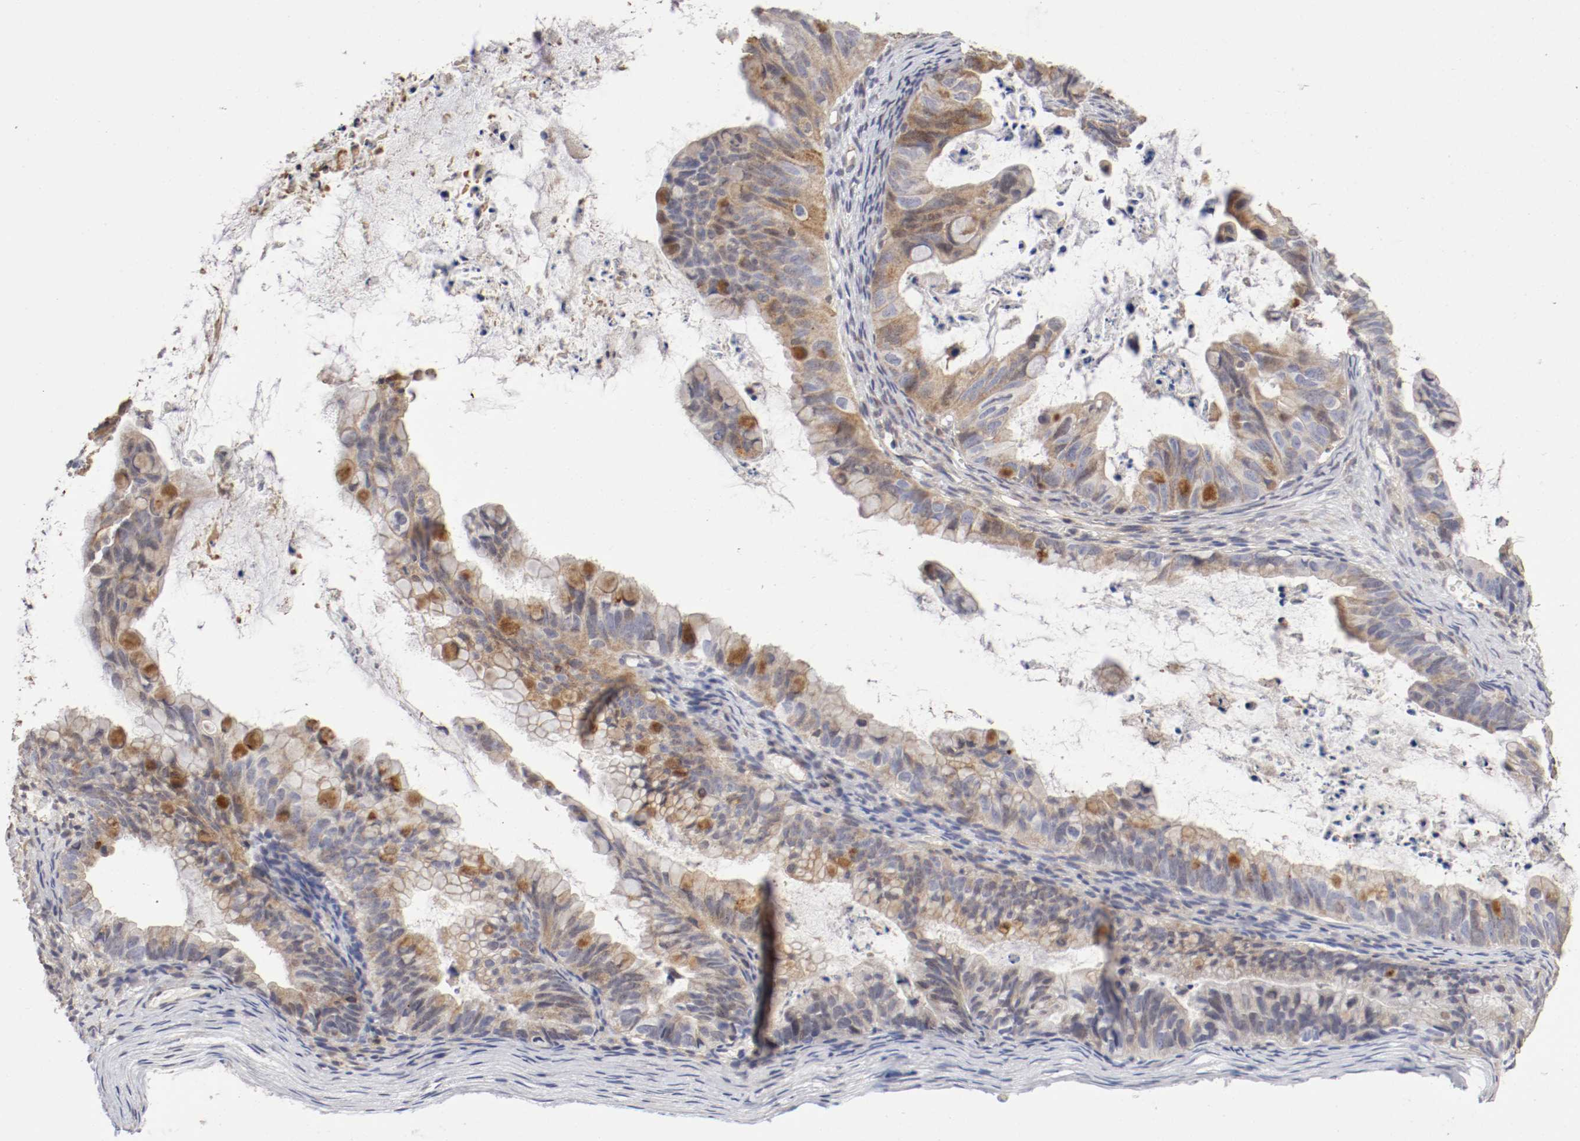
{"staining": {"intensity": "weak", "quantity": ">75%", "location": "cytoplasmic/membranous"}, "tissue": "ovarian cancer", "cell_type": "Tumor cells", "image_type": "cancer", "snomed": [{"axis": "morphology", "description": "Cystadenocarcinoma, mucinous, NOS"}, {"axis": "topography", "description": "Ovary"}], "caption": "Immunohistochemical staining of mucinous cystadenocarcinoma (ovarian) displays low levels of weak cytoplasmic/membranous staining in about >75% of tumor cells.", "gene": "CDK6", "patient": {"sex": "female", "age": 36}}